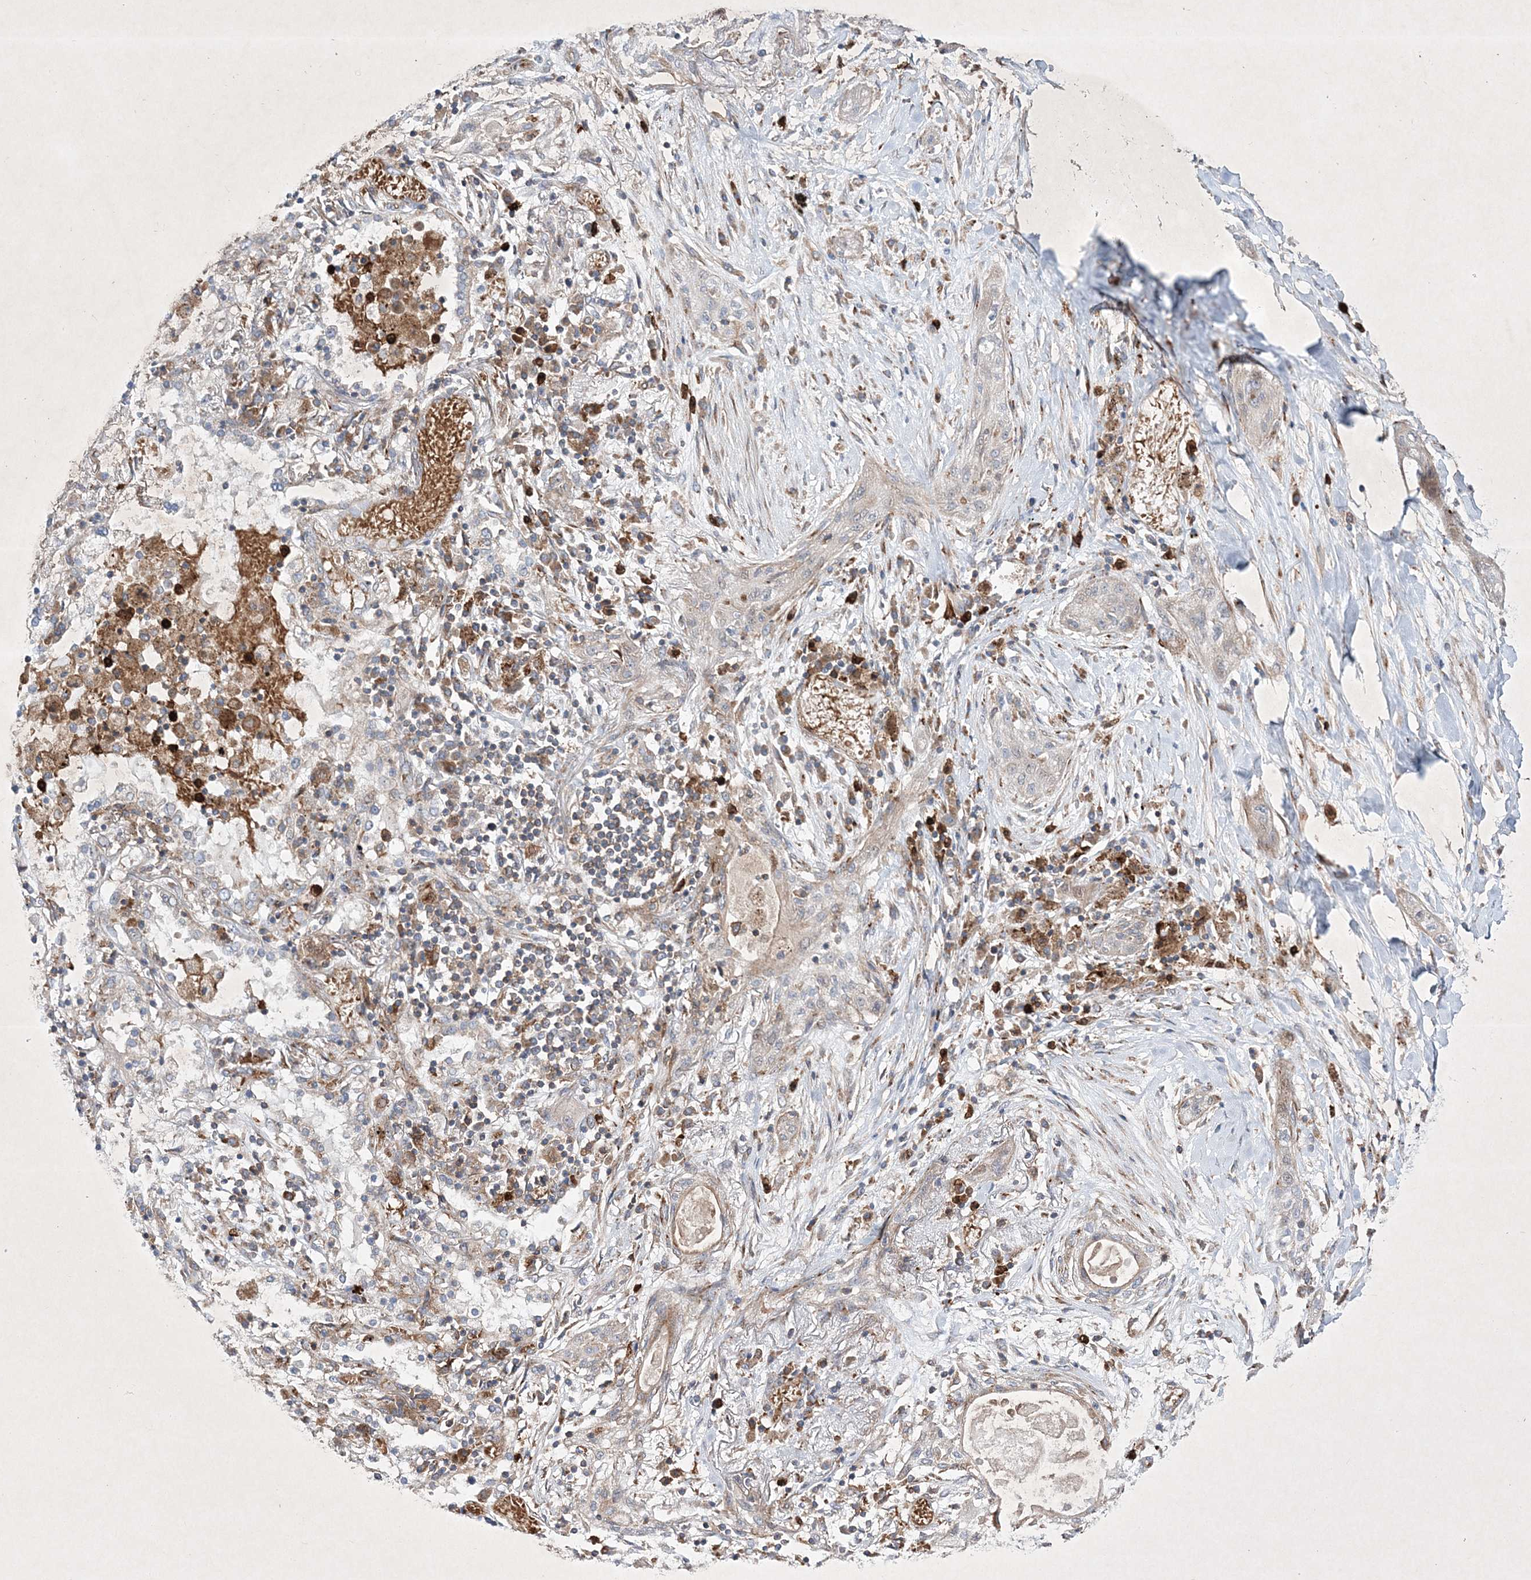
{"staining": {"intensity": "weak", "quantity": "<25%", "location": "cytoplasmic/membranous"}, "tissue": "lung cancer", "cell_type": "Tumor cells", "image_type": "cancer", "snomed": [{"axis": "morphology", "description": "Squamous cell carcinoma, NOS"}, {"axis": "topography", "description": "Lung"}], "caption": "Protein analysis of squamous cell carcinoma (lung) exhibits no significant positivity in tumor cells. Nuclei are stained in blue.", "gene": "OPA1", "patient": {"sex": "female", "age": 47}}